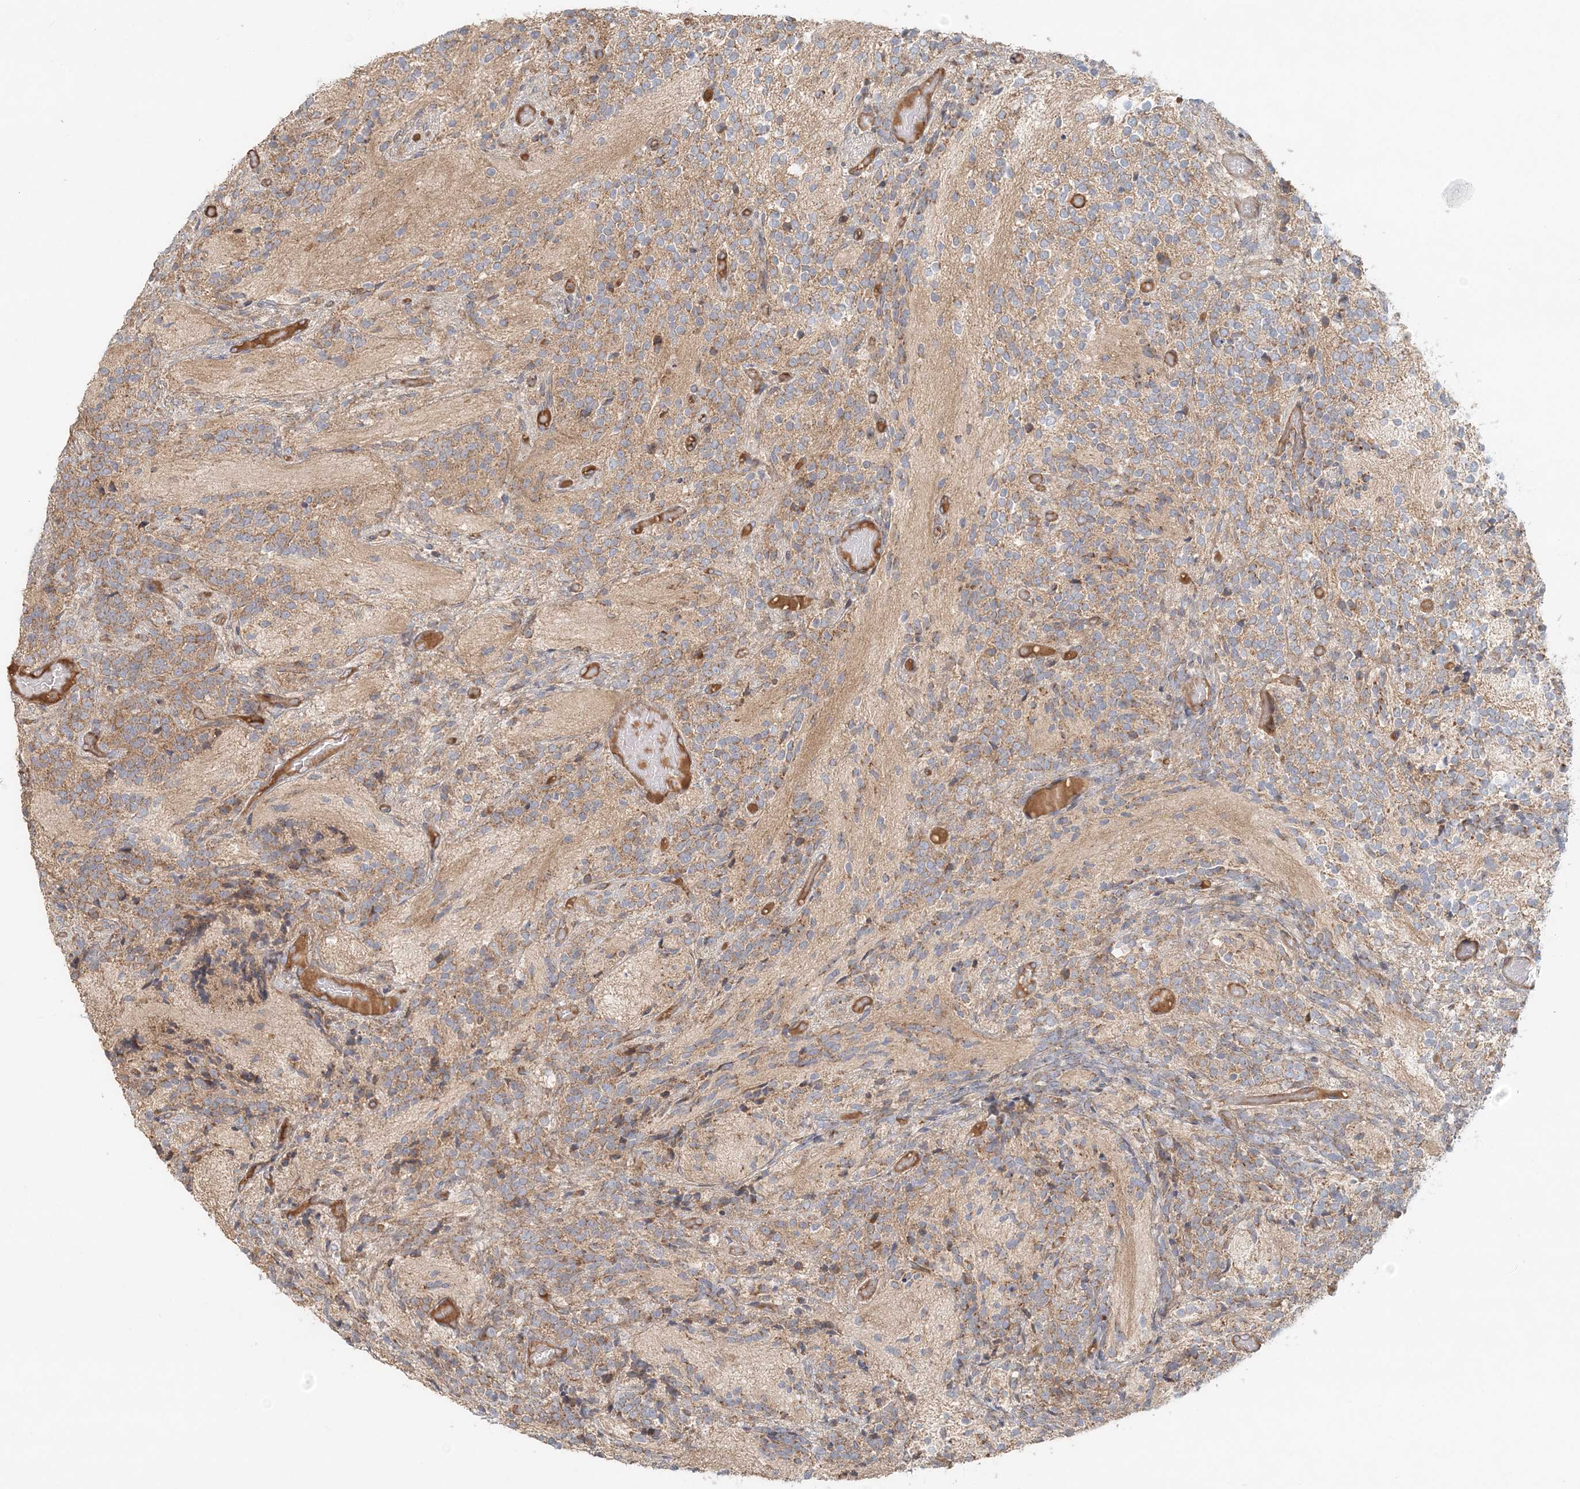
{"staining": {"intensity": "moderate", "quantity": ">75%", "location": "cytoplasmic/membranous"}, "tissue": "glioma", "cell_type": "Tumor cells", "image_type": "cancer", "snomed": [{"axis": "morphology", "description": "Glioma, malignant, Low grade"}, {"axis": "topography", "description": "Brain"}], "caption": "Moderate cytoplasmic/membranous staining for a protein is identified in approximately >75% of tumor cells of glioma using immunohistochemistry.", "gene": "KIAA0232", "patient": {"sex": "female", "age": 1}}